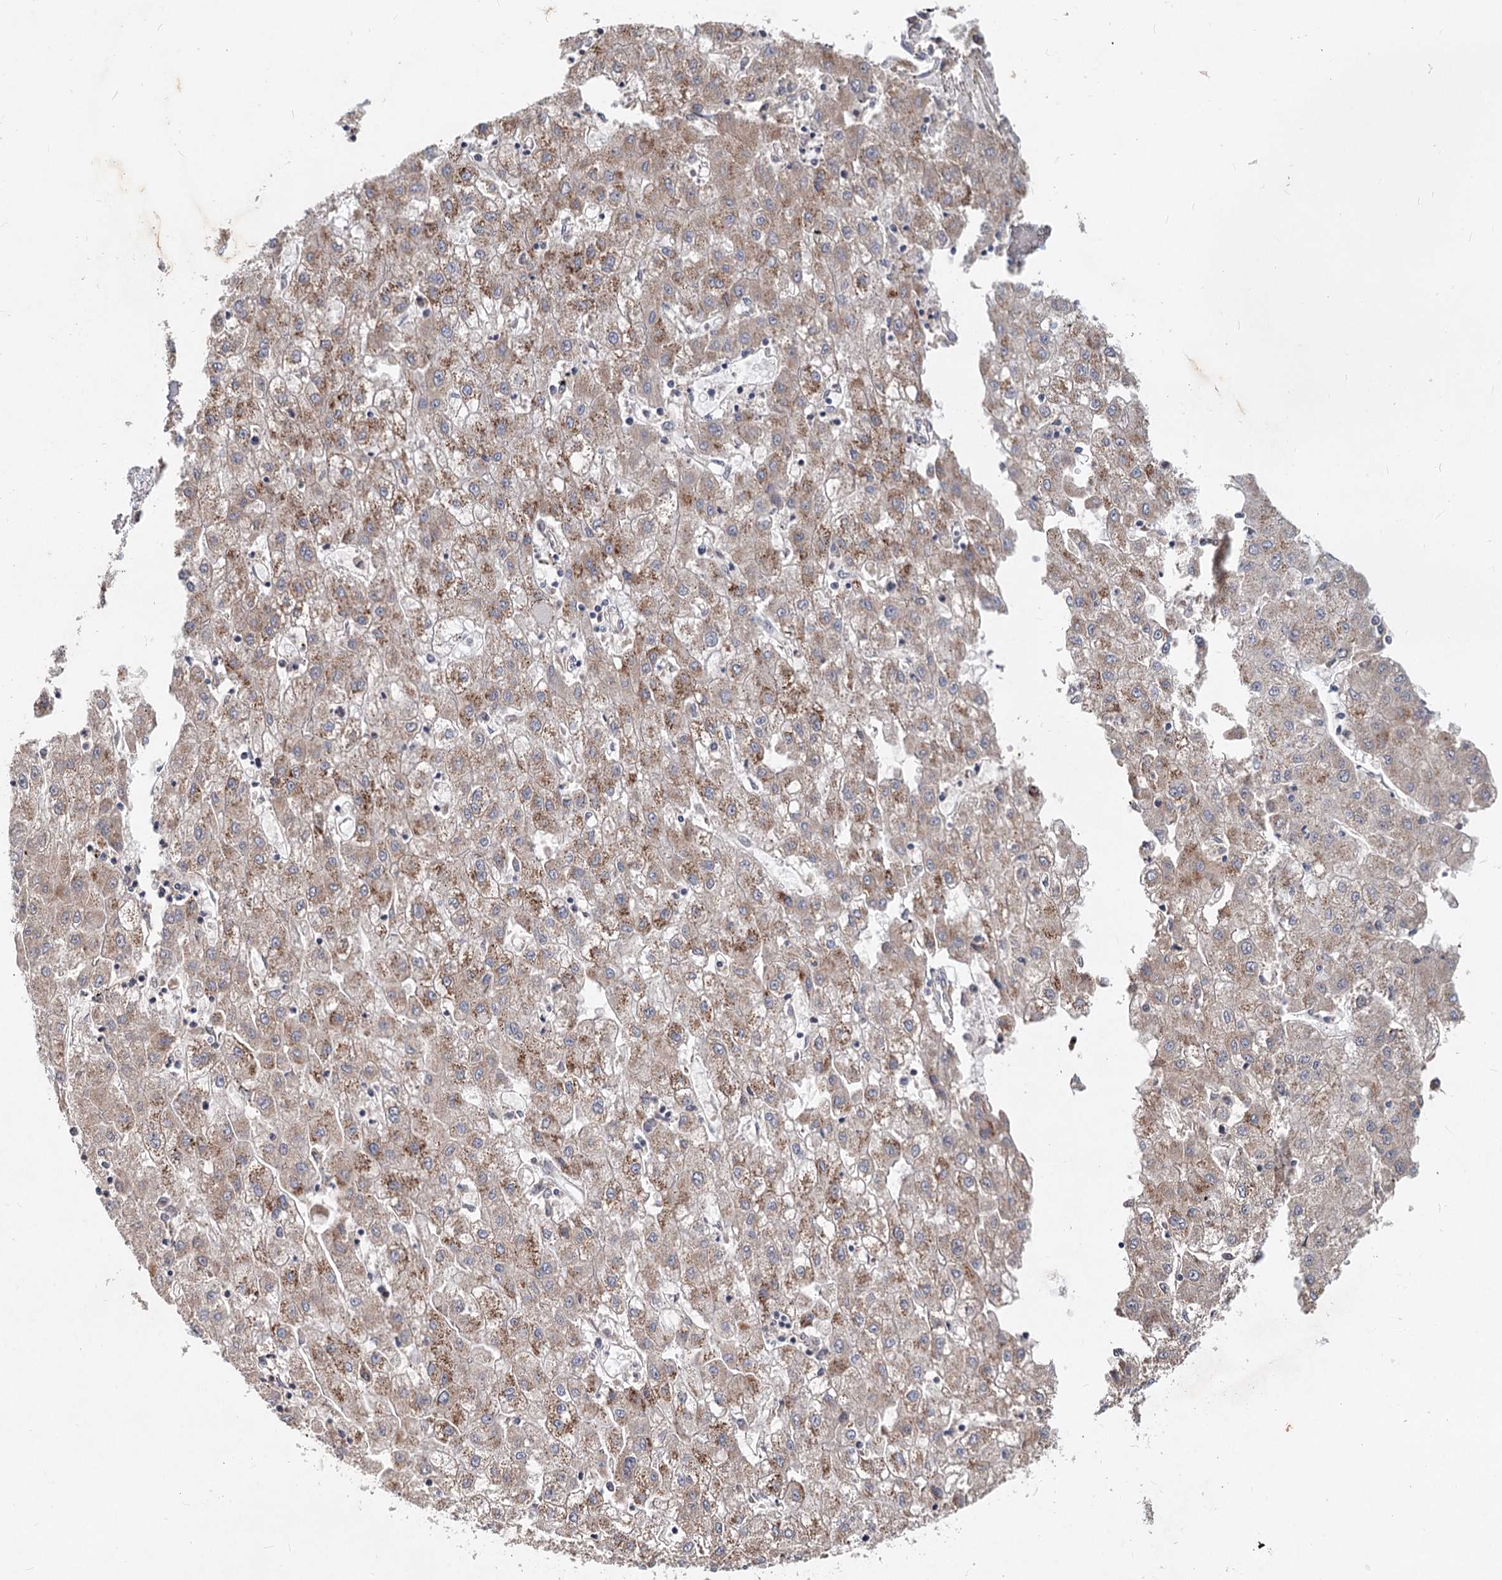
{"staining": {"intensity": "moderate", "quantity": "25%-75%", "location": "cytoplasmic/membranous"}, "tissue": "liver cancer", "cell_type": "Tumor cells", "image_type": "cancer", "snomed": [{"axis": "morphology", "description": "Carcinoma, Hepatocellular, NOS"}, {"axis": "topography", "description": "Liver"}], "caption": "Moderate cytoplasmic/membranous expression is present in about 25%-75% of tumor cells in liver cancer.", "gene": "AP3B1", "patient": {"sex": "male", "age": 72}}